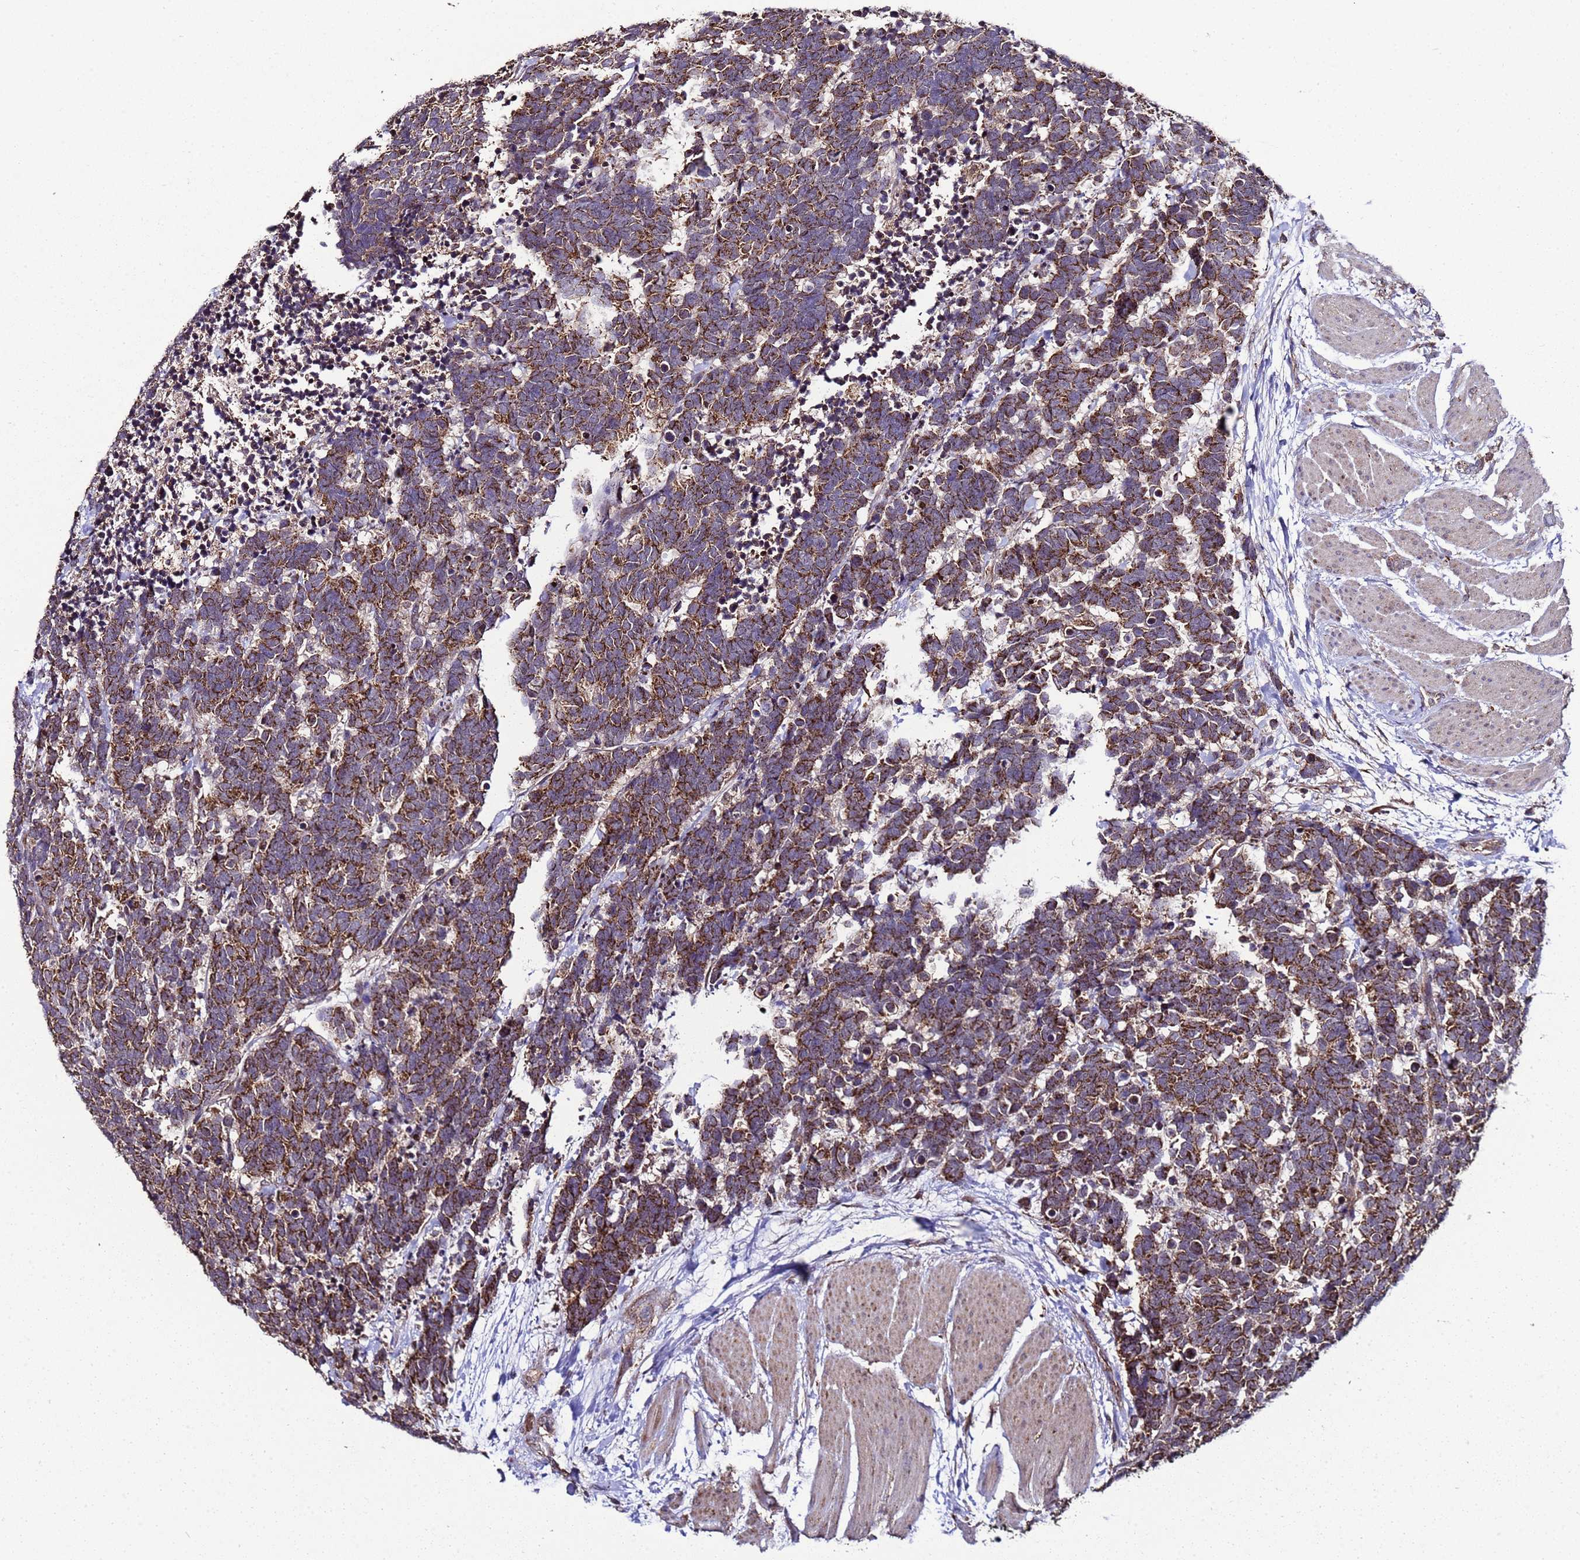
{"staining": {"intensity": "strong", "quantity": ">75%", "location": "cytoplasmic/membranous"}, "tissue": "carcinoid", "cell_type": "Tumor cells", "image_type": "cancer", "snomed": [{"axis": "morphology", "description": "Carcinoma, NOS"}, {"axis": "morphology", "description": "Carcinoid, malignant, NOS"}, {"axis": "topography", "description": "Urinary bladder"}], "caption": "Carcinoid was stained to show a protein in brown. There is high levels of strong cytoplasmic/membranous expression in about >75% of tumor cells. (DAB = brown stain, brightfield microscopy at high magnification).", "gene": "HSPBAP1", "patient": {"sex": "male", "age": 57}}